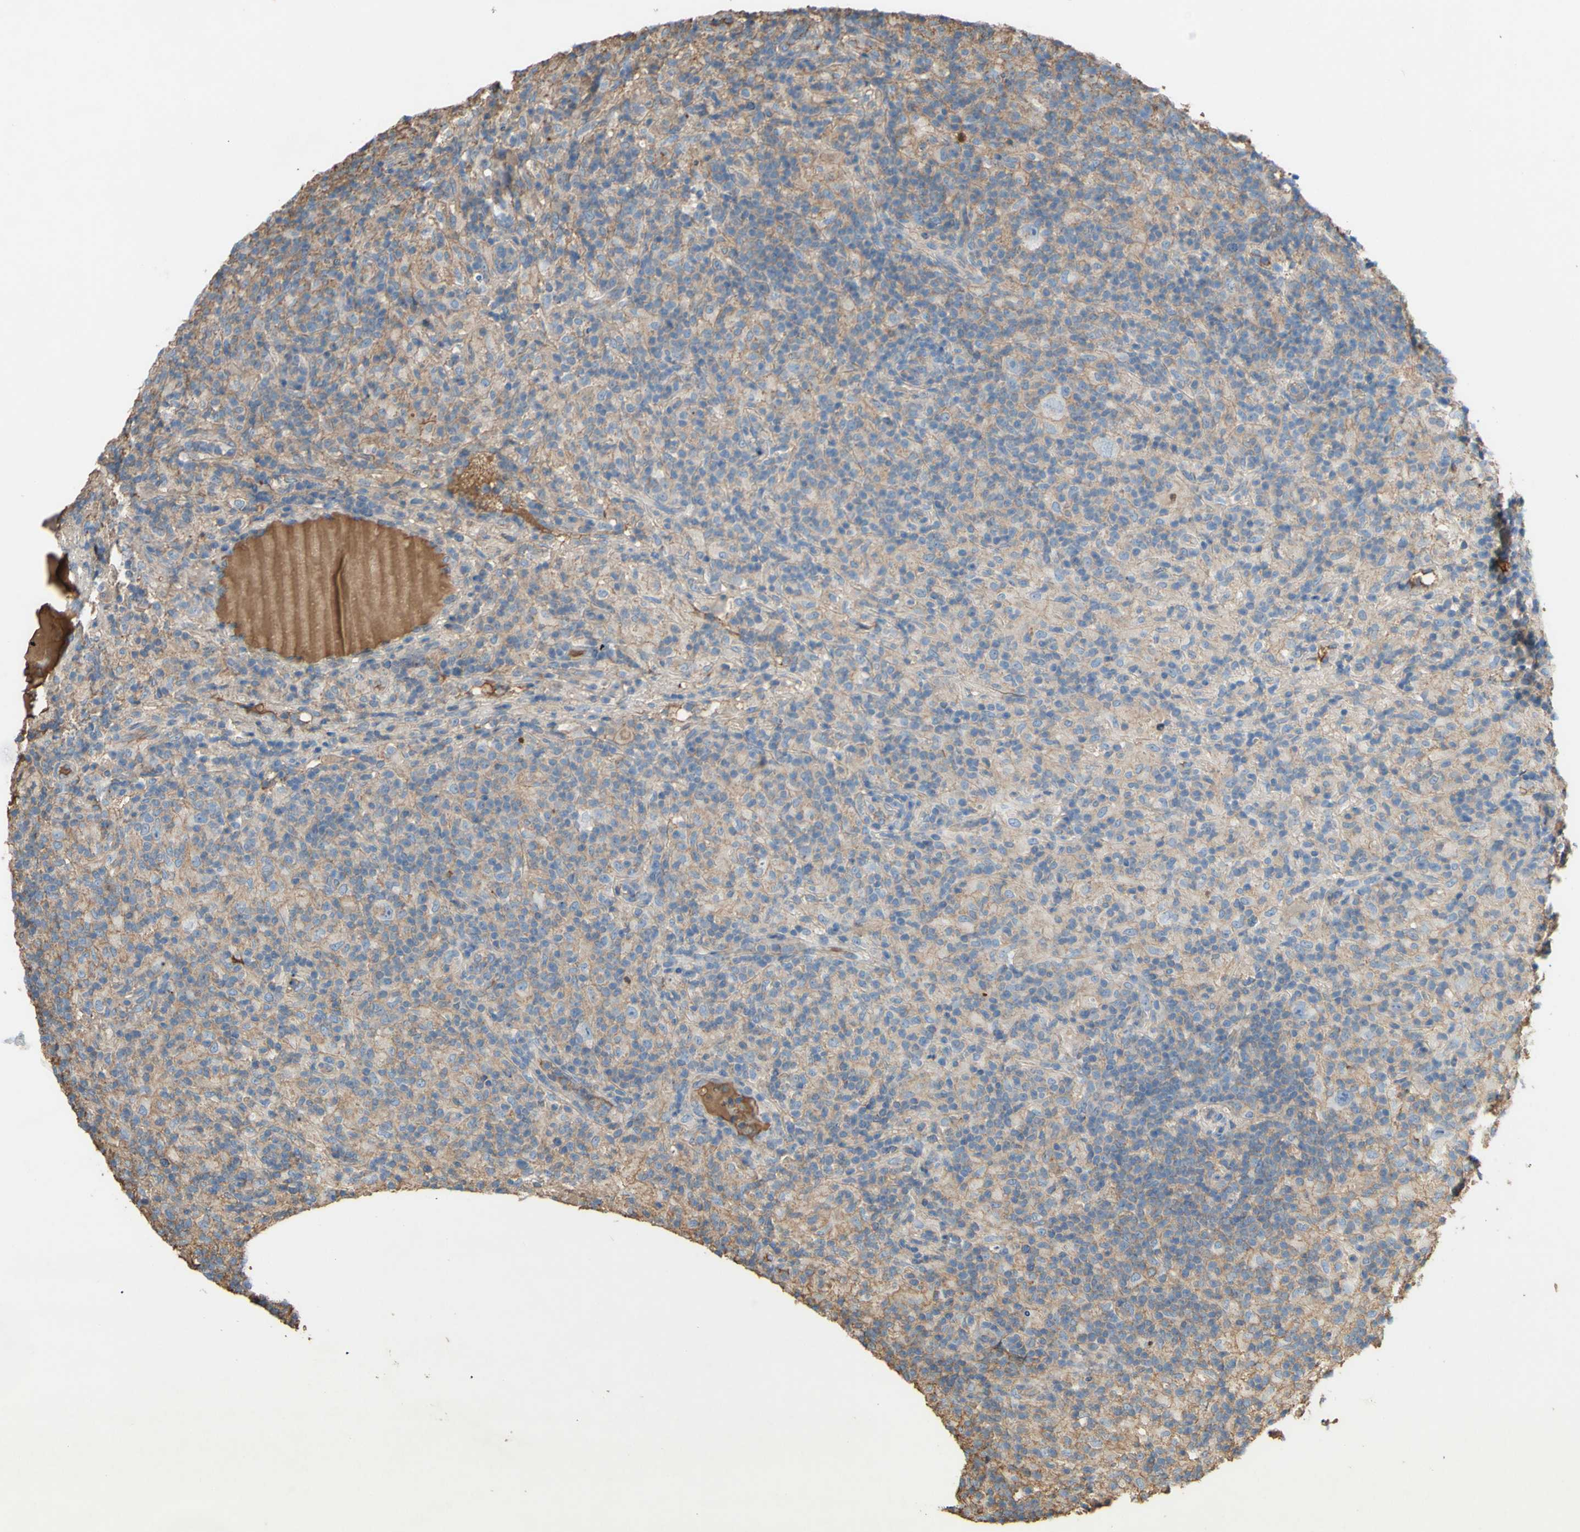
{"staining": {"intensity": "weak", "quantity": ">75%", "location": "cytoplasmic/membranous"}, "tissue": "lymphoma", "cell_type": "Tumor cells", "image_type": "cancer", "snomed": [{"axis": "morphology", "description": "Hodgkin's disease, NOS"}, {"axis": "topography", "description": "Lymph node"}], "caption": "Protein expression by immunohistochemistry (IHC) exhibits weak cytoplasmic/membranous expression in about >75% of tumor cells in Hodgkin's disease.", "gene": "PTGDS", "patient": {"sex": "male", "age": 70}}